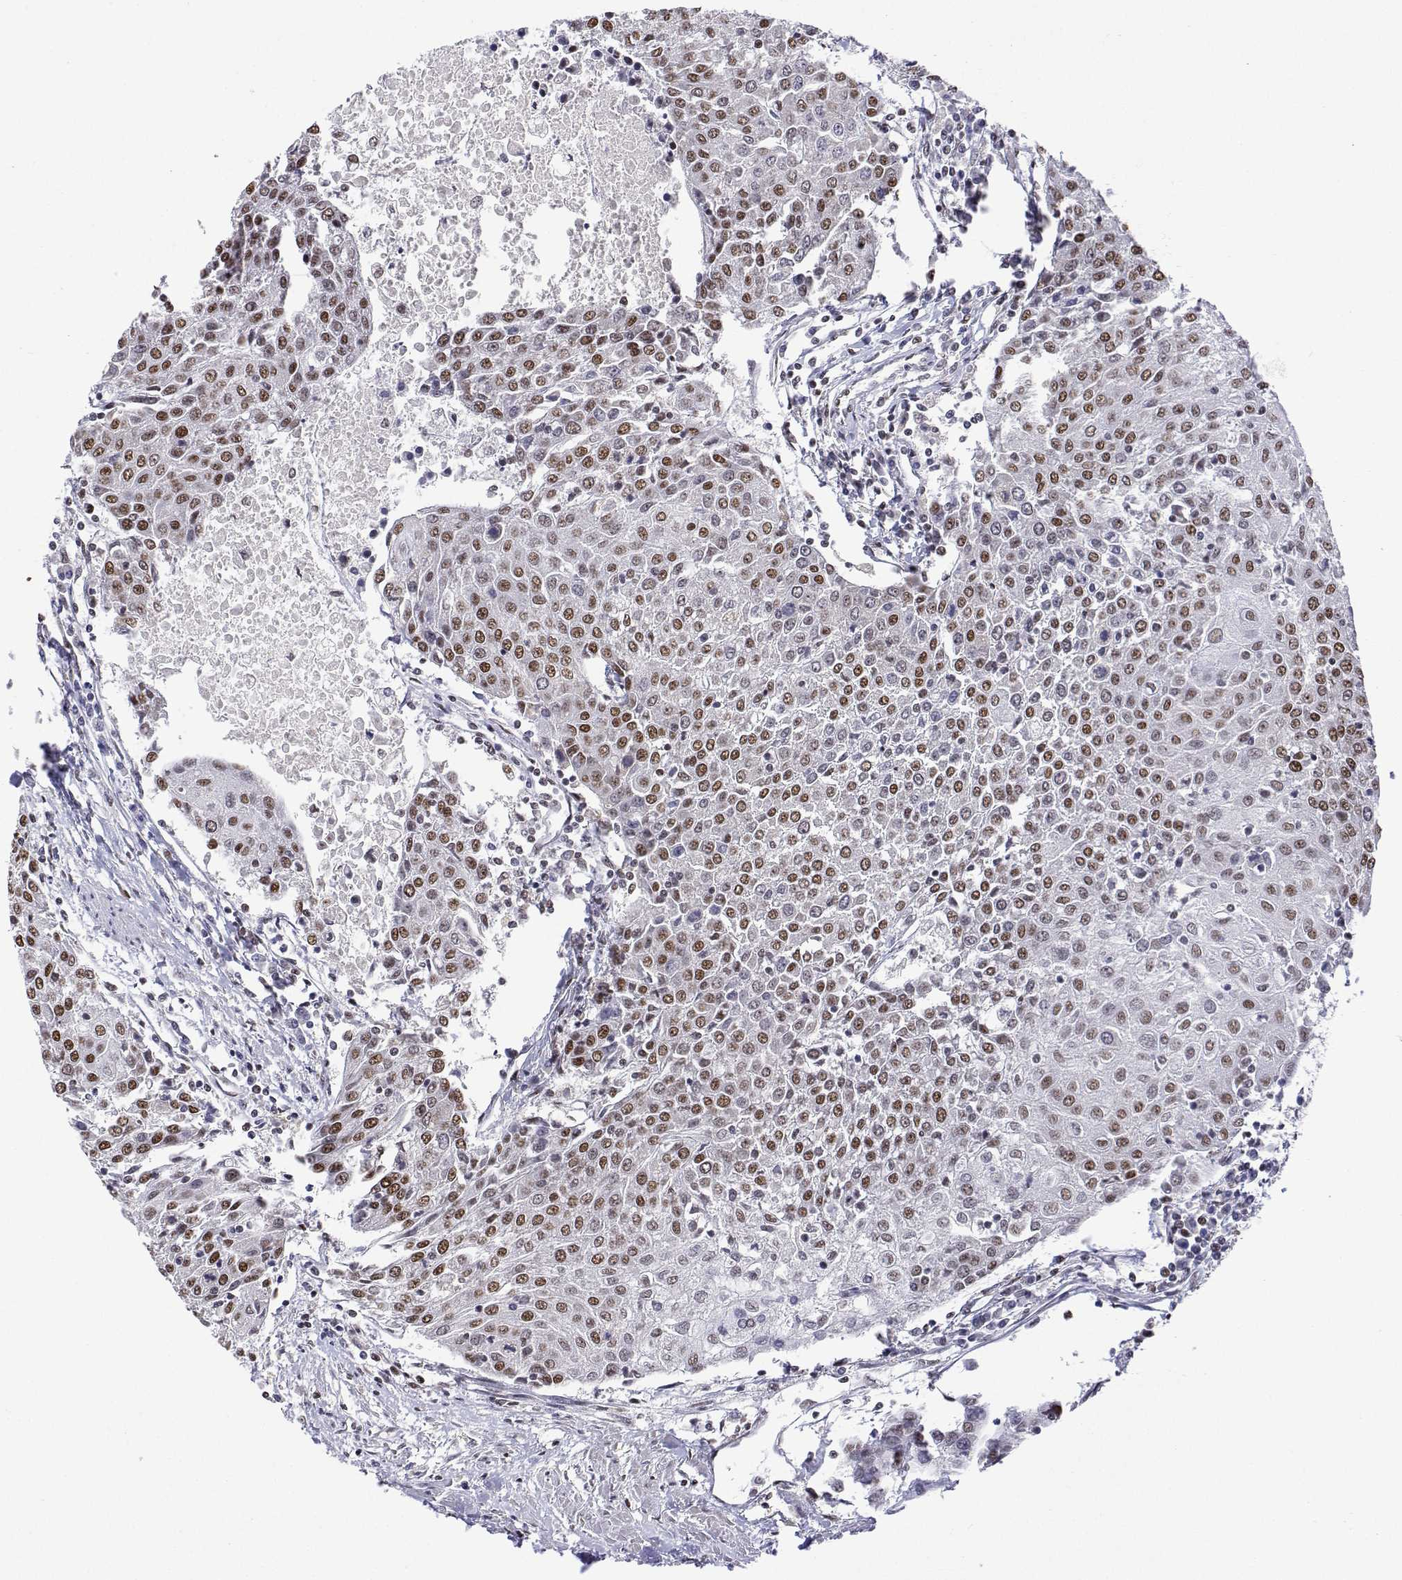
{"staining": {"intensity": "moderate", "quantity": ">75%", "location": "nuclear"}, "tissue": "urothelial cancer", "cell_type": "Tumor cells", "image_type": "cancer", "snomed": [{"axis": "morphology", "description": "Urothelial carcinoma, High grade"}, {"axis": "topography", "description": "Urinary bladder"}], "caption": "High-power microscopy captured an immunohistochemistry image of high-grade urothelial carcinoma, revealing moderate nuclear staining in approximately >75% of tumor cells. (IHC, brightfield microscopy, high magnification).", "gene": "ADAR", "patient": {"sex": "female", "age": 85}}